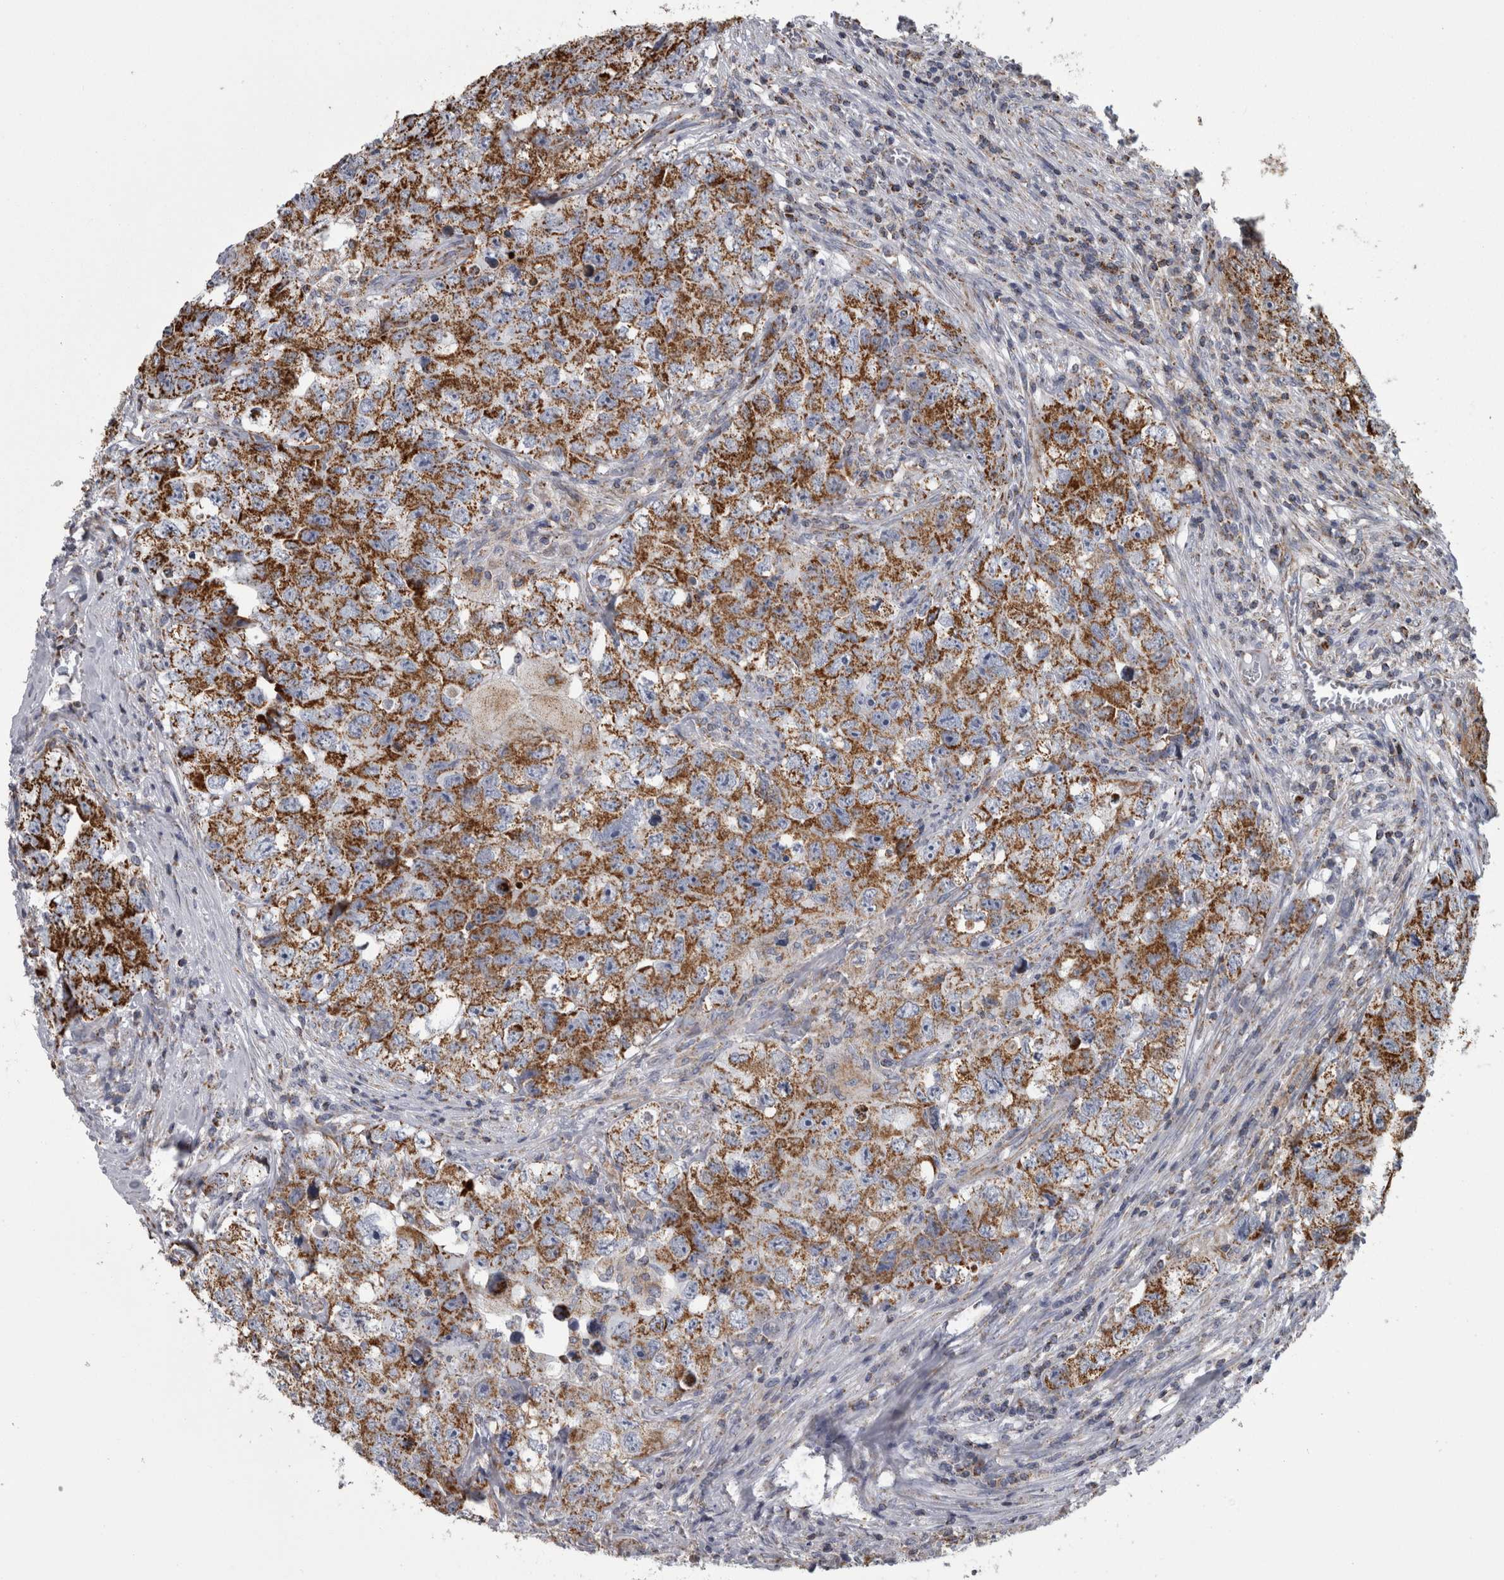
{"staining": {"intensity": "moderate", "quantity": ">75%", "location": "cytoplasmic/membranous"}, "tissue": "testis cancer", "cell_type": "Tumor cells", "image_type": "cancer", "snomed": [{"axis": "morphology", "description": "Seminoma, NOS"}, {"axis": "morphology", "description": "Carcinoma, Embryonal, NOS"}, {"axis": "topography", "description": "Testis"}], "caption": "A brown stain shows moderate cytoplasmic/membranous positivity of a protein in human testis embryonal carcinoma tumor cells.", "gene": "MDH2", "patient": {"sex": "male", "age": 43}}